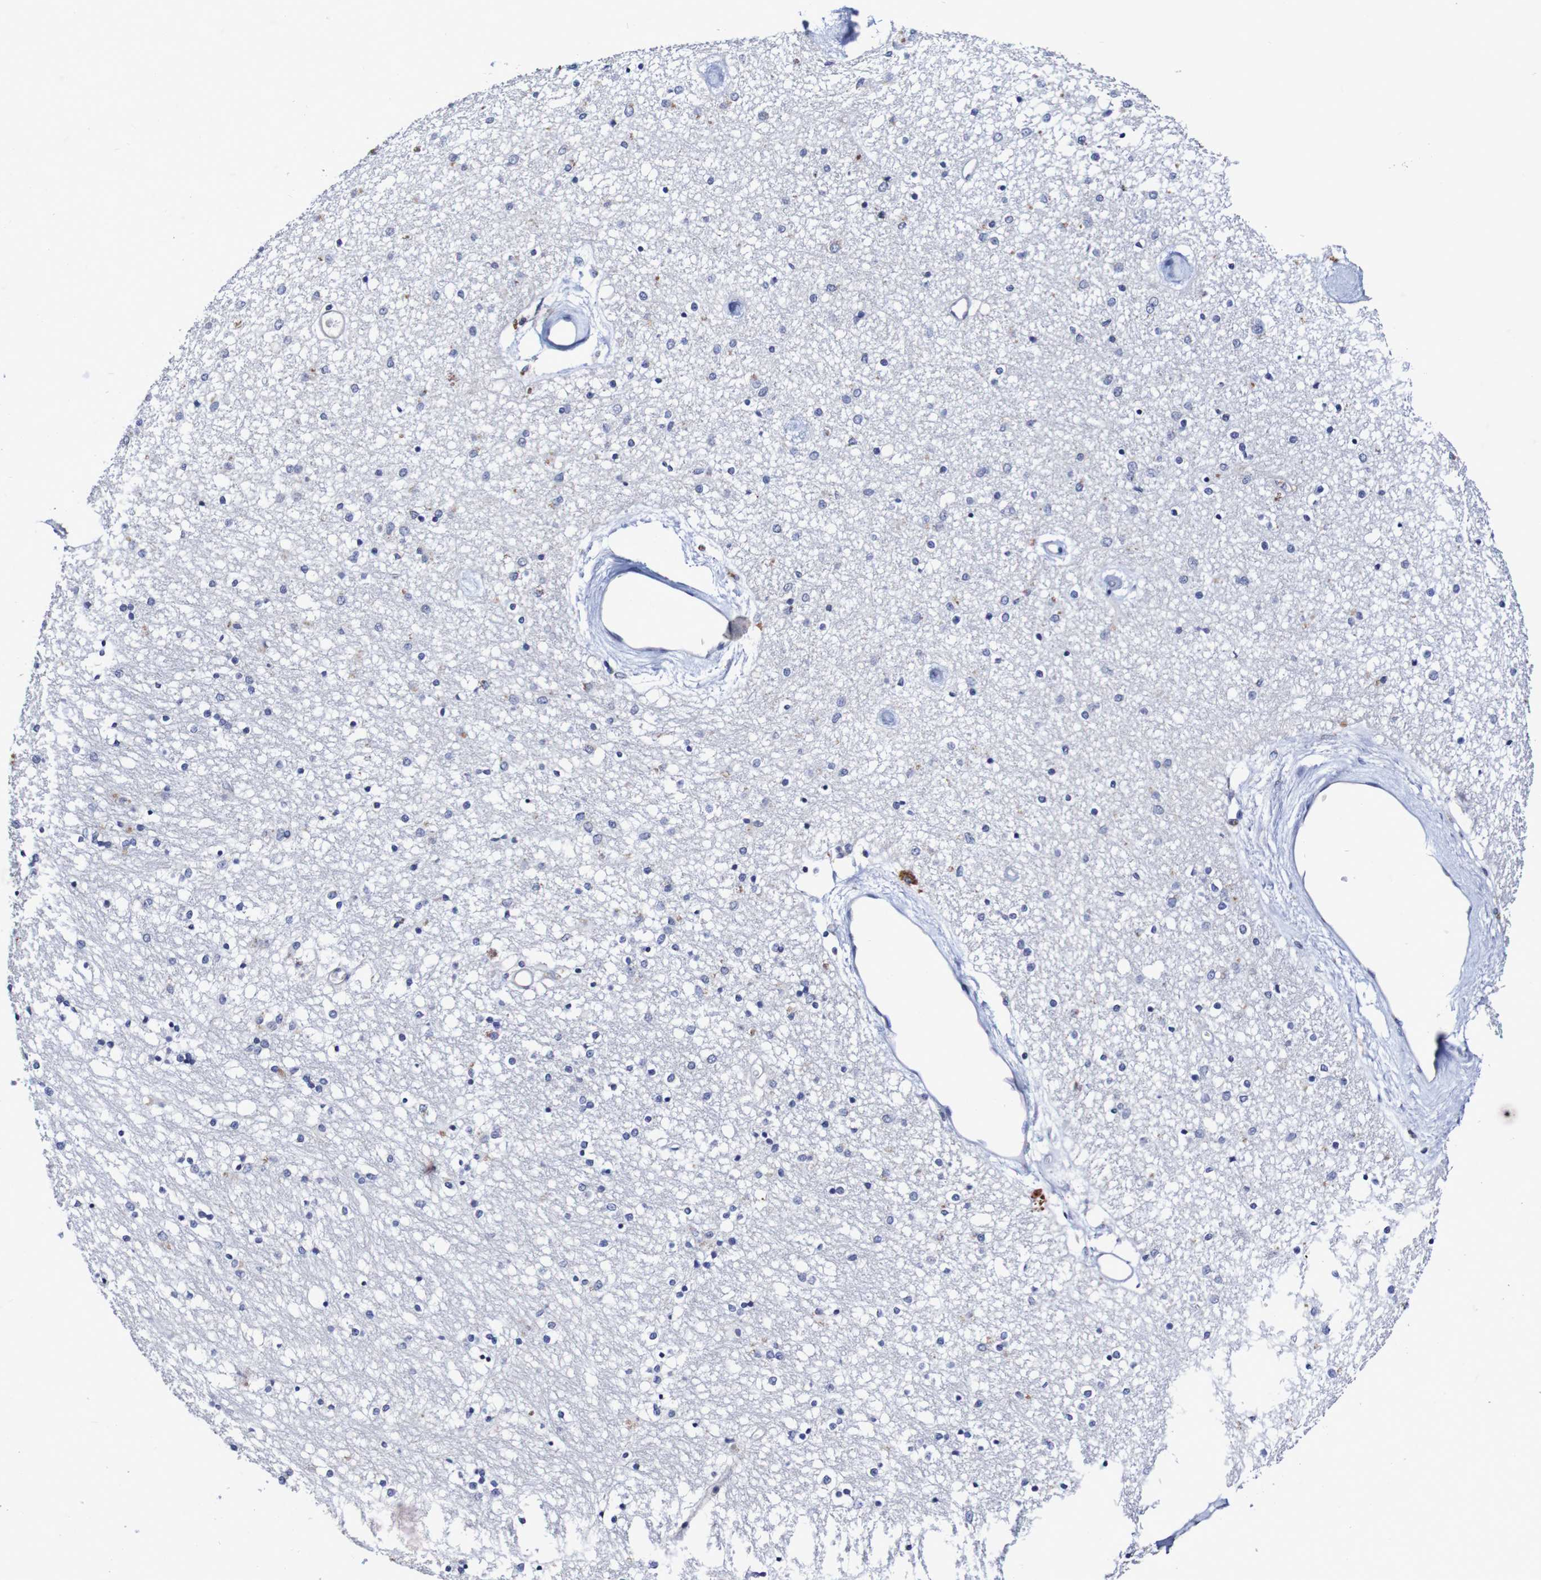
{"staining": {"intensity": "moderate", "quantity": "<25%", "location": "cytoplasmic/membranous"}, "tissue": "caudate", "cell_type": "Glial cells", "image_type": "normal", "snomed": [{"axis": "morphology", "description": "Normal tissue, NOS"}, {"axis": "topography", "description": "Lateral ventricle wall"}], "caption": "Immunohistochemistry micrograph of normal caudate: caudate stained using immunohistochemistry reveals low levels of moderate protein expression localized specifically in the cytoplasmic/membranous of glial cells, appearing as a cytoplasmic/membranous brown color.", "gene": "ACVR1C", "patient": {"sex": "female", "age": 54}}